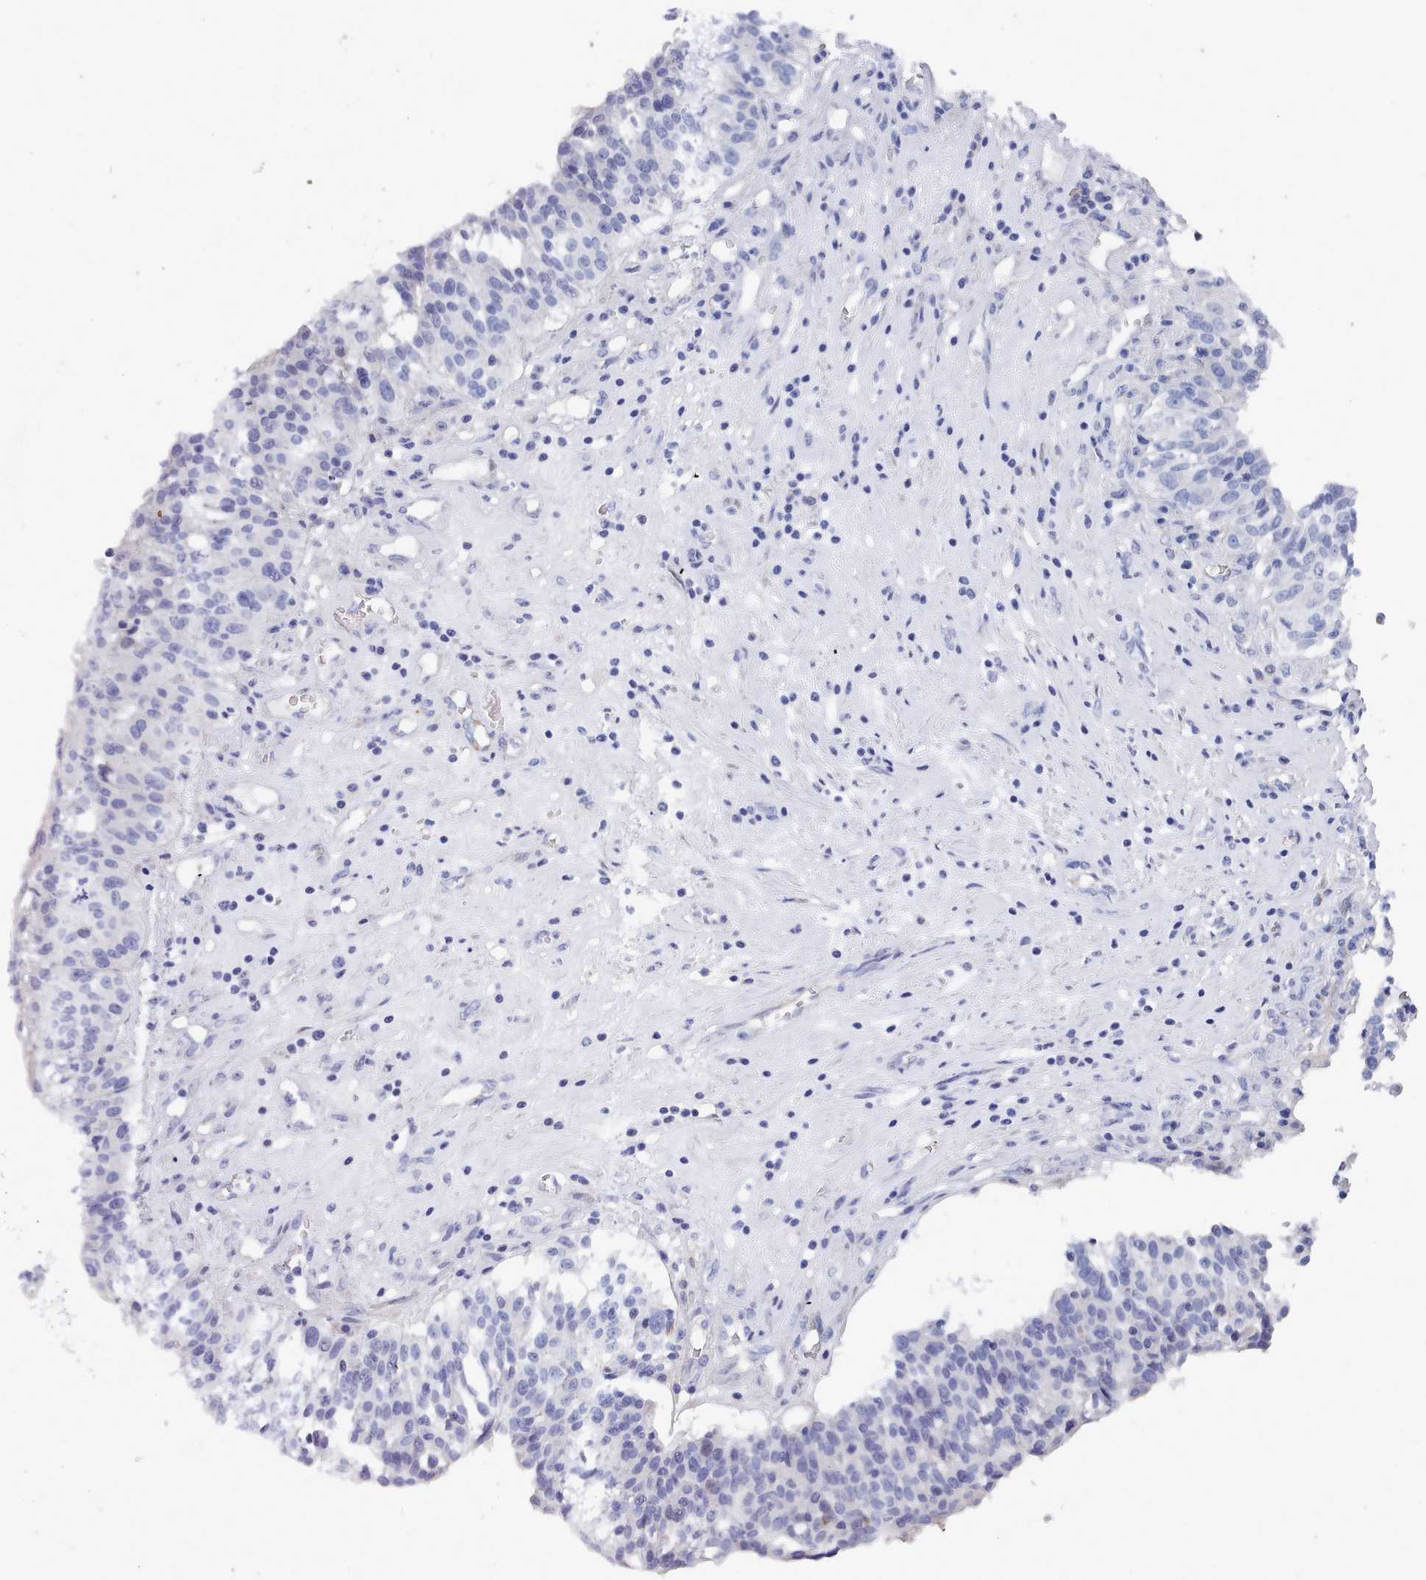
{"staining": {"intensity": "negative", "quantity": "none", "location": "none"}, "tissue": "ovarian cancer", "cell_type": "Tumor cells", "image_type": "cancer", "snomed": [{"axis": "morphology", "description": "Cystadenocarcinoma, serous, NOS"}, {"axis": "topography", "description": "Ovary"}], "caption": "High power microscopy micrograph of an immunohistochemistry micrograph of ovarian cancer (serous cystadenocarcinoma), revealing no significant expression in tumor cells.", "gene": "PDE4C", "patient": {"sex": "female", "age": 59}}